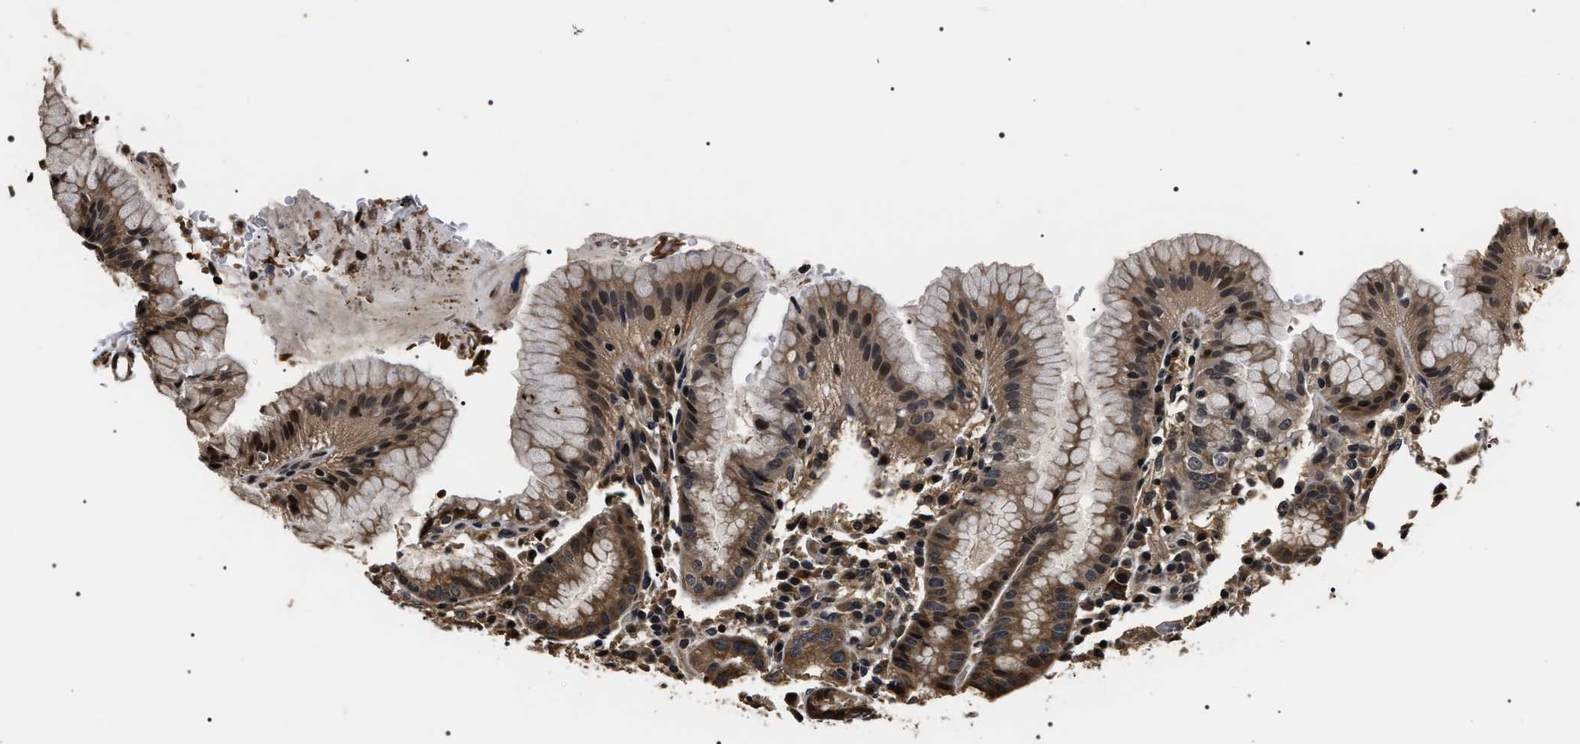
{"staining": {"intensity": "moderate", "quantity": "<25%", "location": "cytoplasmic/membranous,nuclear"}, "tissue": "stomach", "cell_type": "Glandular cells", "image_type": "normal", "snomed": [{"axis": "morphology", "description": "Normal tissue, NOS"}, {"axis": "topography", "description": "Stomach"}, {"axis": "topography", "description": "Stomach, lower"}], "caption": "A brown stain shows moderate cytoplasmic/membranous,nuclear positivity of a protein in glandular cells of unremarkable human stomach.", "gene": "ARHGAP22", "patient": {"sex": "female", "age": 75}}